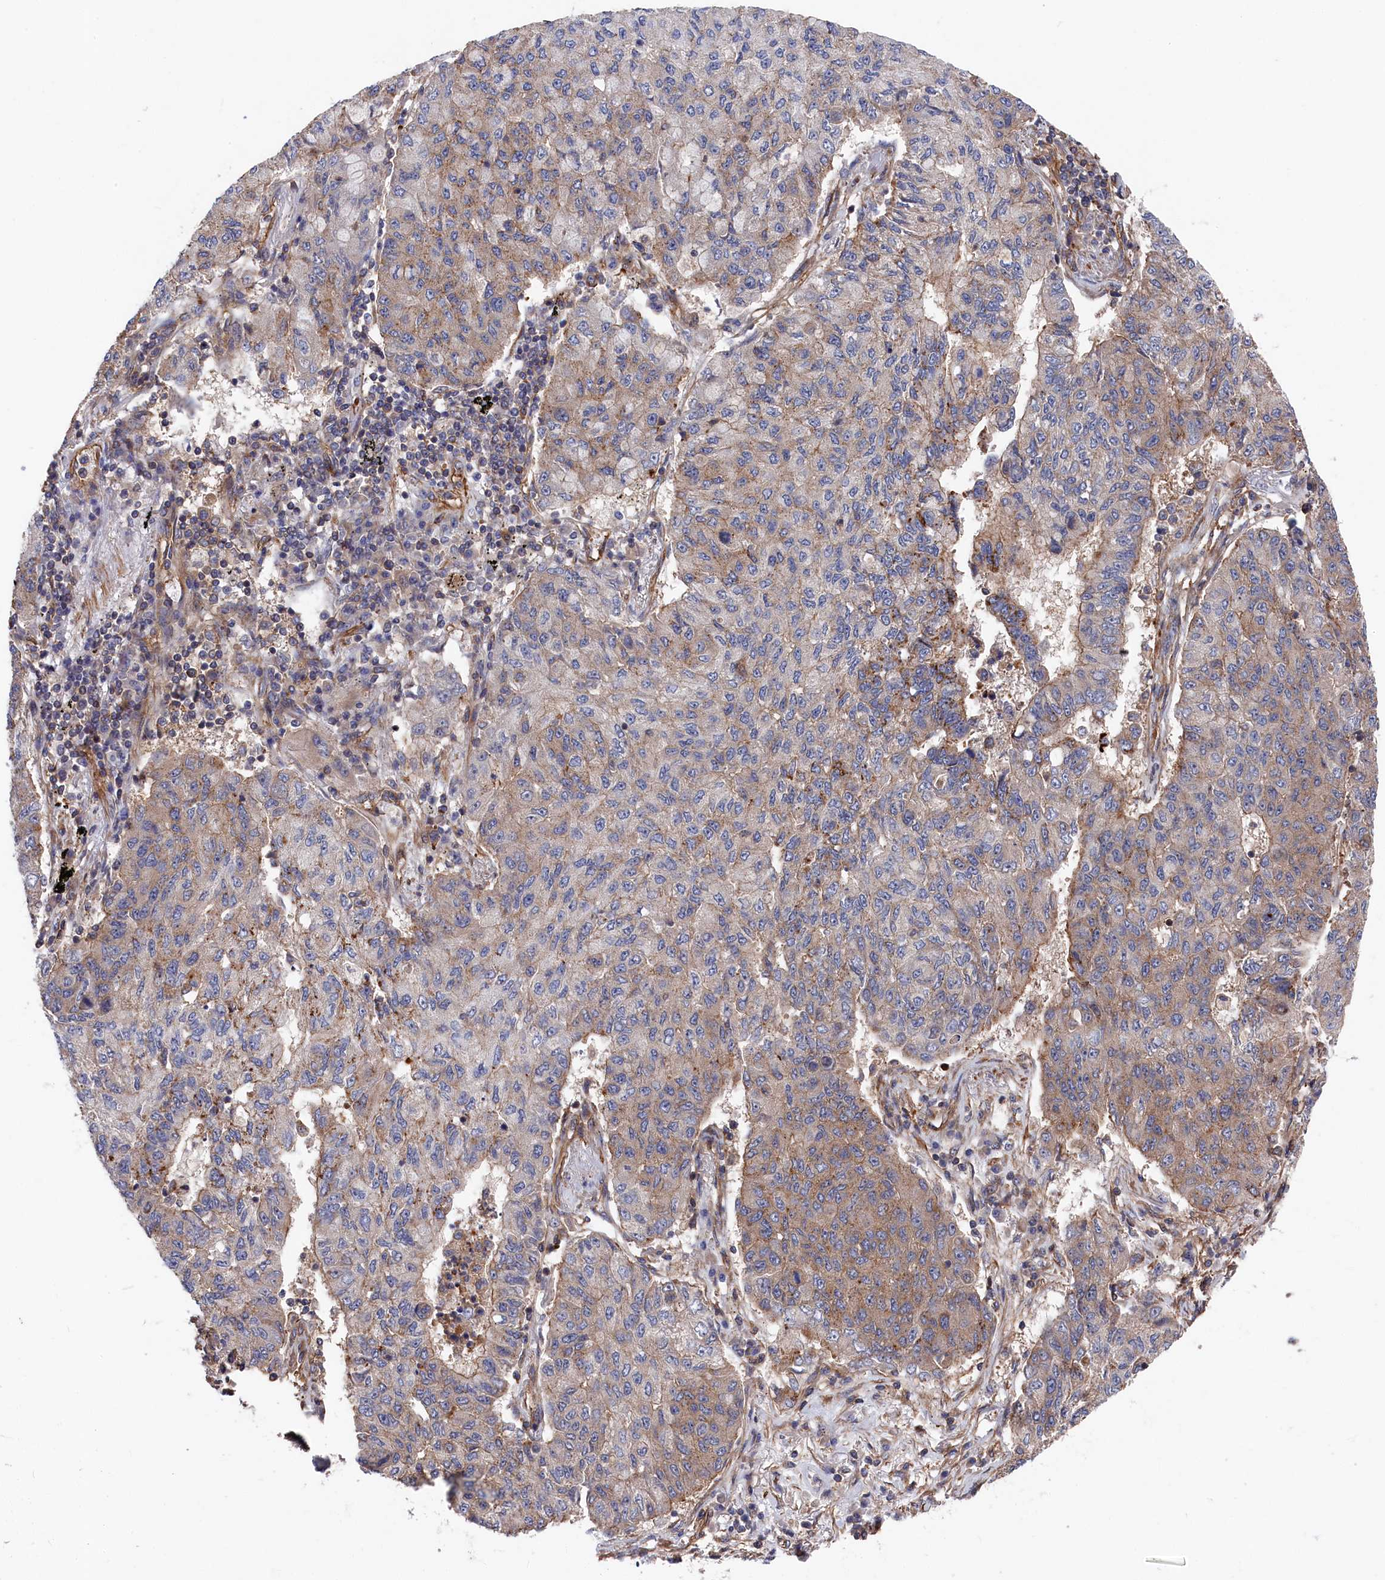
{"staining": {"intensity": "weak", "quantity": "25%-75%", "location": "cytoplasmic/membranous"}, "tissue": "lung cancer", "cell_type": "Tumor cells", "image_type": "cancer", "snomed": [{"axis": "morphology", "description": "Squamous cell carcinoma, NOS"}, {"axis": "topography", "description": "Lung"}], "caption": "The photomicrograph reveals staining of lung cancer, revealing weak cytoplasmic/membranous protein staining (brown color) within tumor cells.", "gene": "LDHD", "patient": {"sex": "male", "age": 74}}